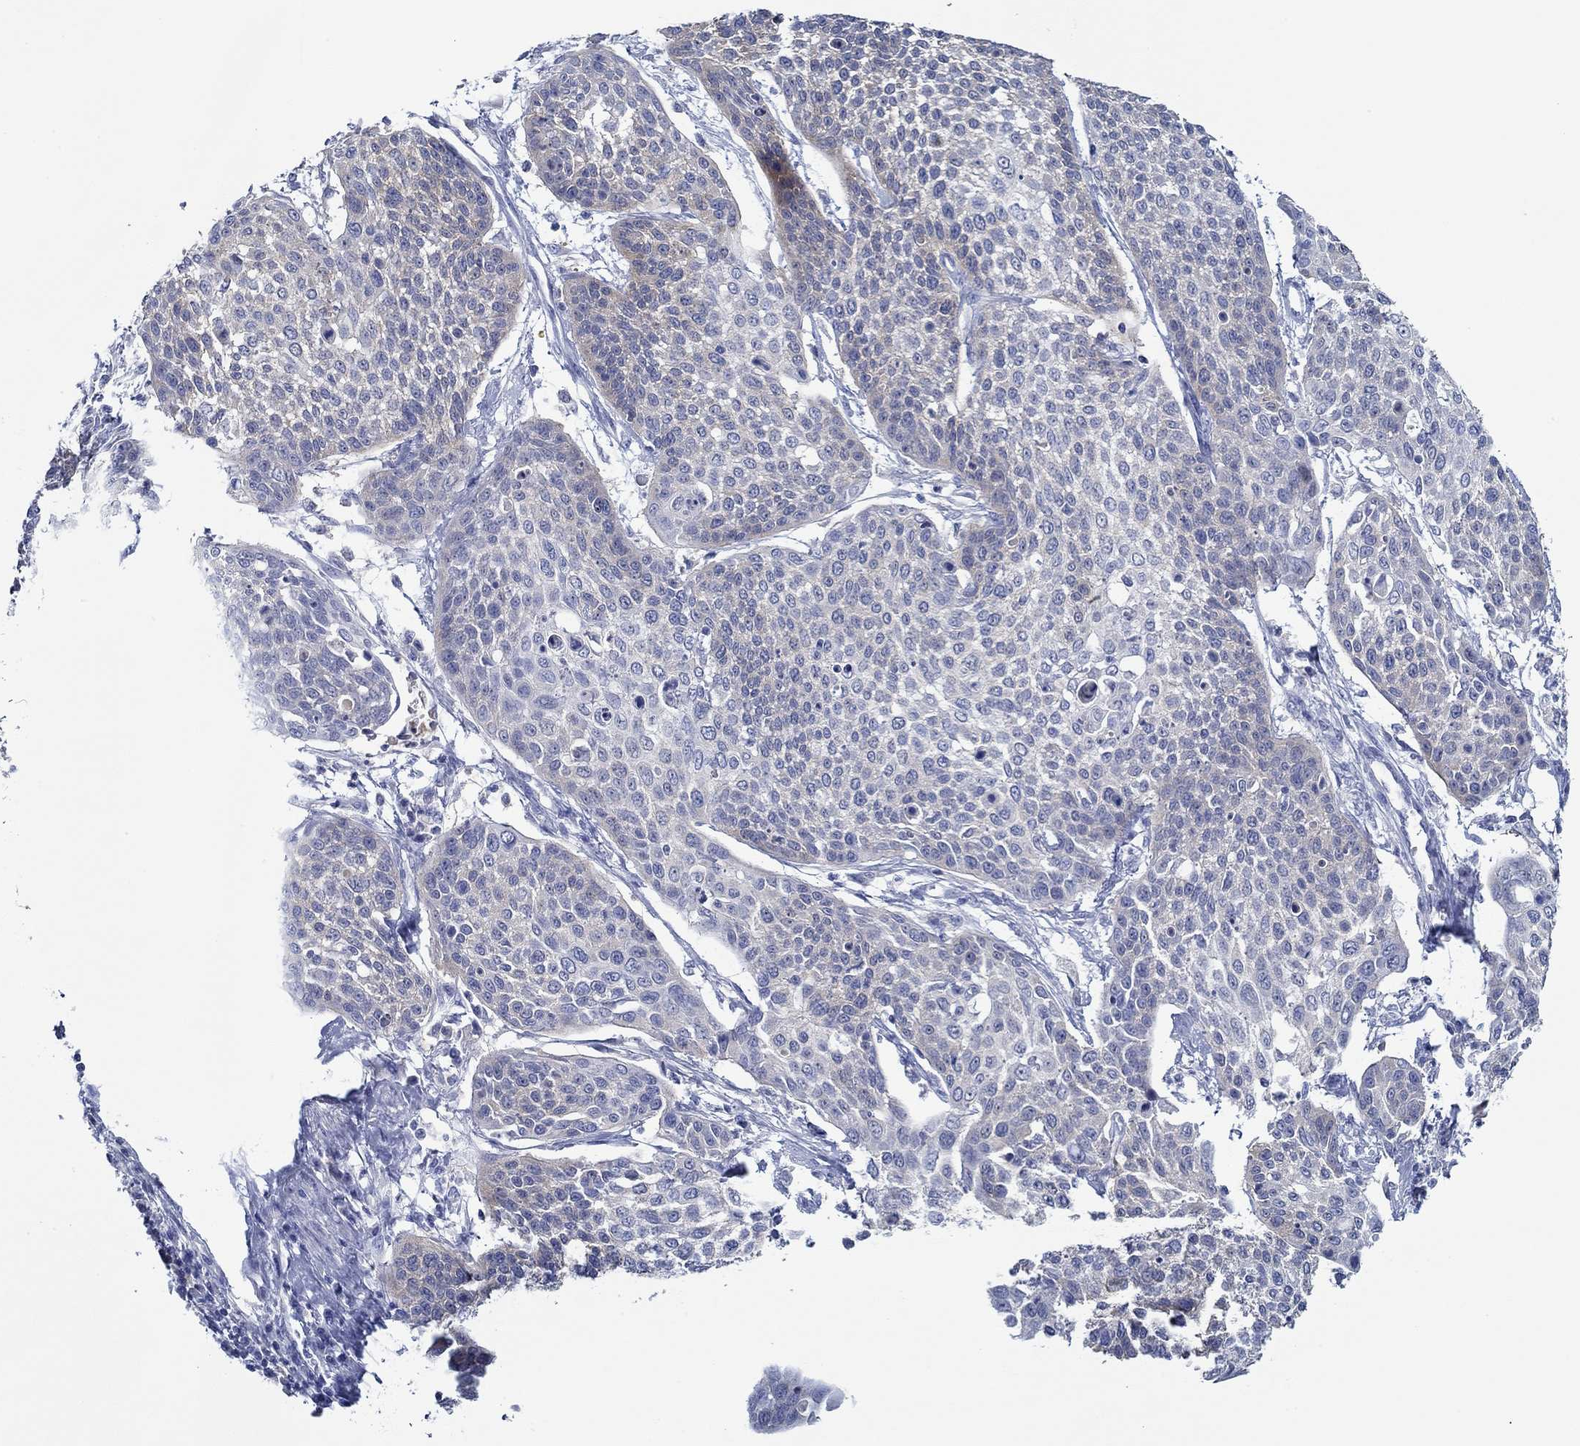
{"staining": {"intensity": "negative", "quantity": "none", "location": "none"}, "tissue": "cervical cancer", "cell_type": "Tumor cells", "image_type": "cancer", "snomed": [{"axis": "morphology", "description": "Squamous cell carcinoma, NOS"}, {"axis": "topography", "description": "Cervix"}], "caption": "This is a micrograph of immunohistochemistry staining of cervical cancer, which shows no staining in tumor cells.", "gene": "SLC27A3", "patient": {"sex": "female", "age": 34}}